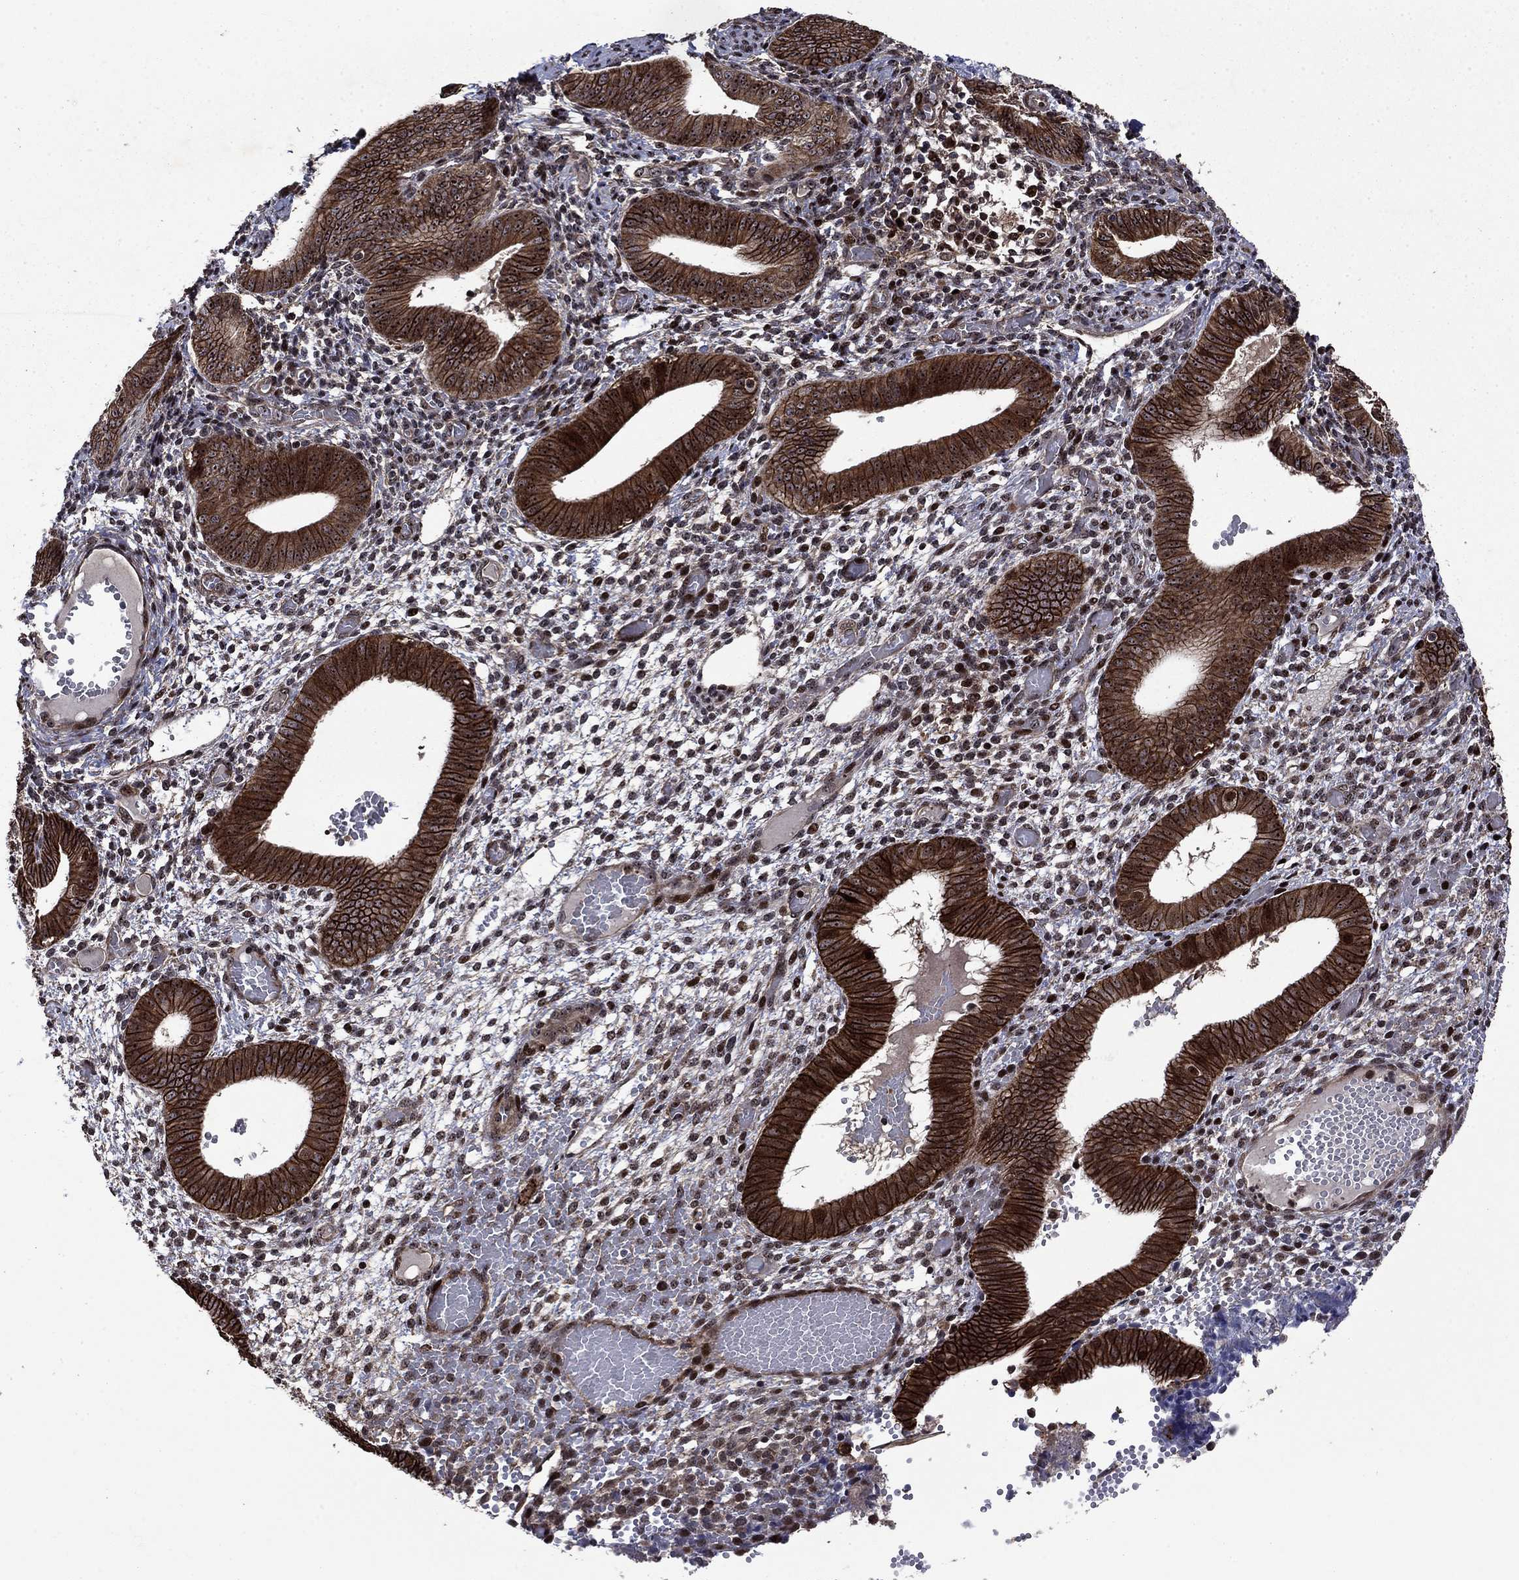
{"staining": {"intensity": "moderate", "quantity": "<25%", "location": "nuclear"}, "tissue": "endometrium", "cell_type": "Cells in endometrial stroma", "image_type": "normal", "snomed": [{"axis": "morphology", "description": "Normal tissue, NOS"}, {"axis": "topography", "description": "Endometrium"}], "caption": "Immunohistochemistry image of normal endometrium: endometrium stained using immunohistochemistry demonstrates low levels of moderate protein expression localized specifically in the nuclear of cells in endometrial stroma, appearing as a nuclear brown color.", "gene": "AGTPBP1", "patient": {"sex": "female", "age": 42}}